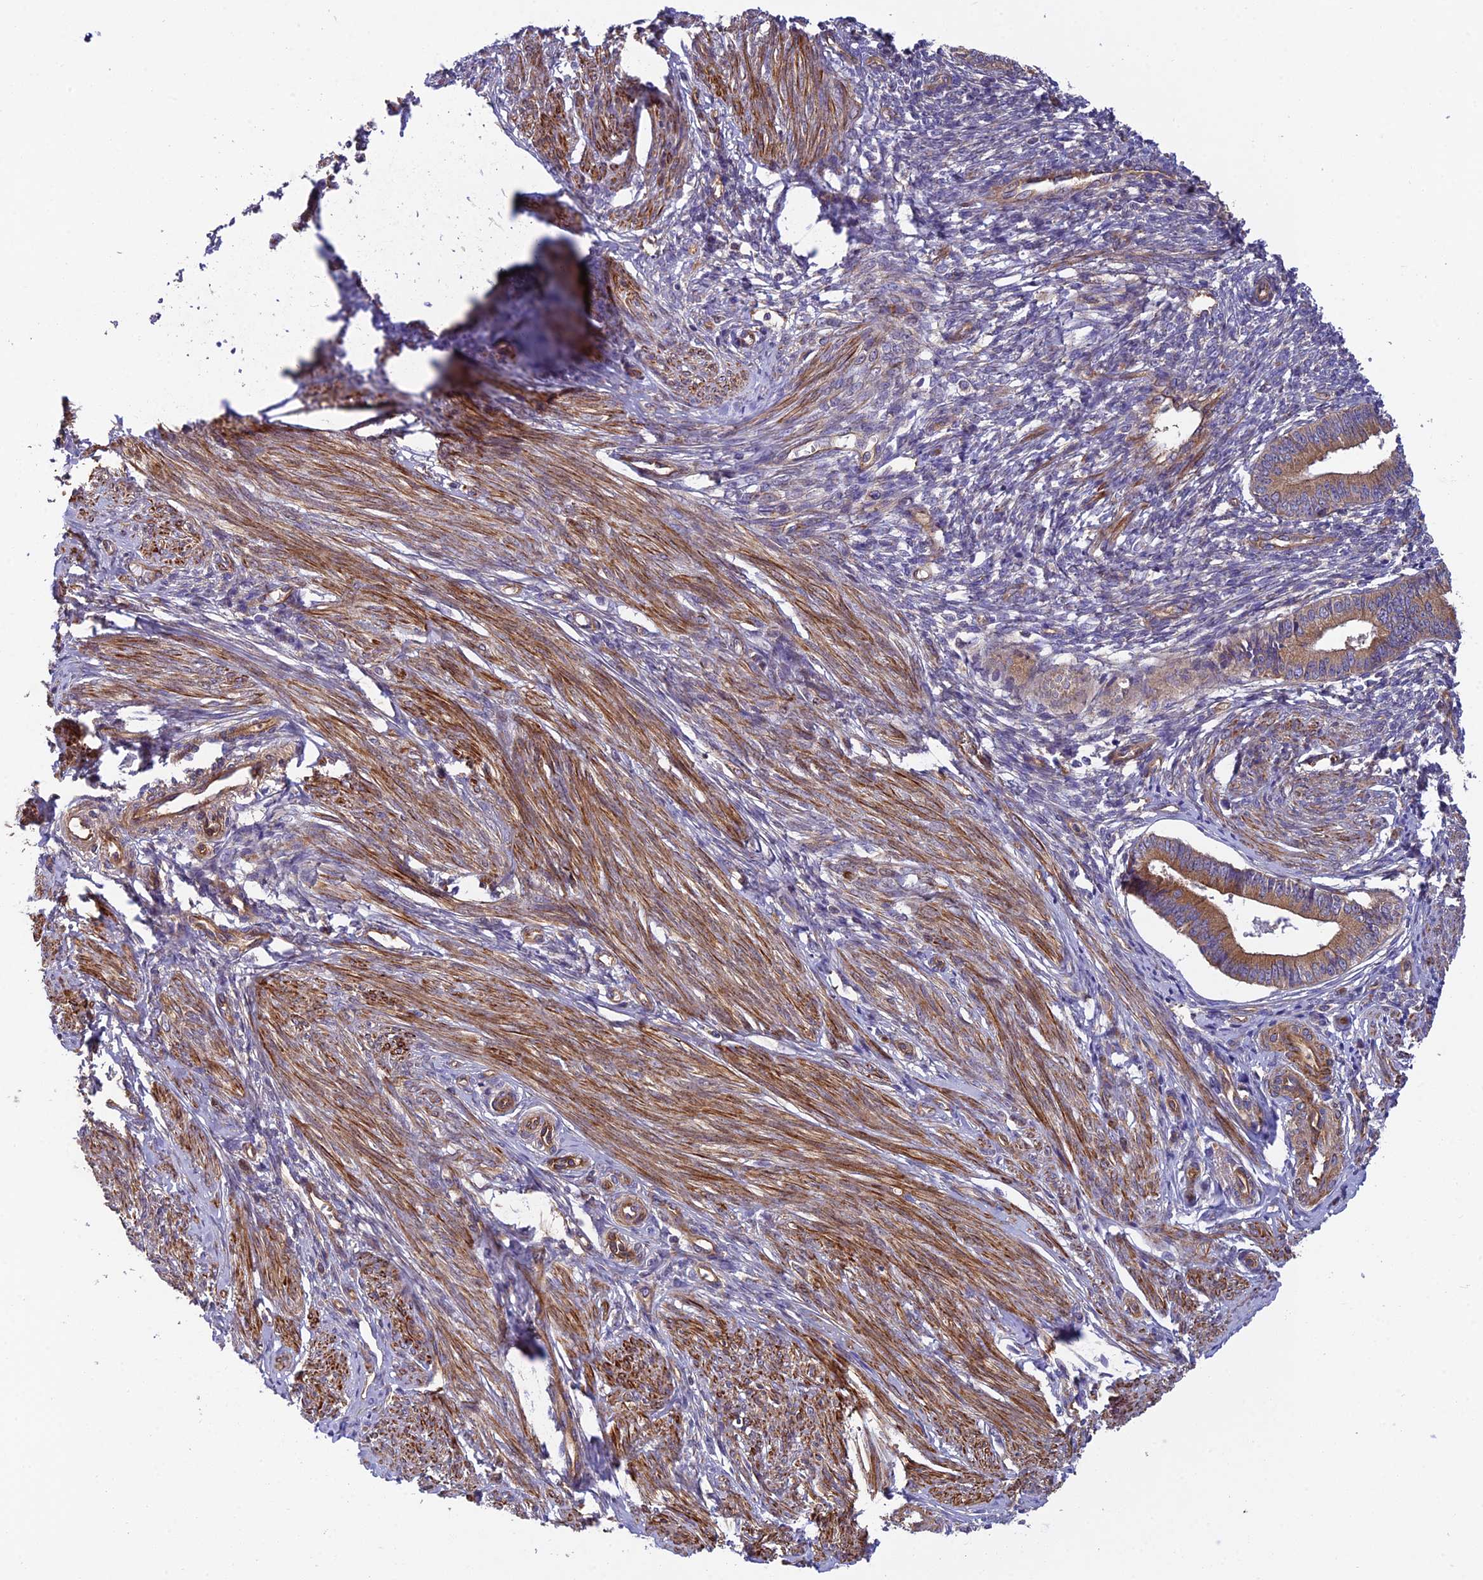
{"staining": {"intensity": "weak", "quantity": "<25%", "location": "cytoplasmic/membranous"}, "tissue": "endometrium", "cell_type": "Cells in endometrial stroma", "image_type": "normal", "snomed": [{"axis": "morphology", "description": "Normal tissue, NOS"}, {"axis": "topography", "description": "Endometrium"}], "caption": "Immunohistochemical staining of benign human endometrium displays no significant expression in cells in endometrial stroma.", "gene": "ADAMTS15", "patient": {"sex": "female", "age": 46}}